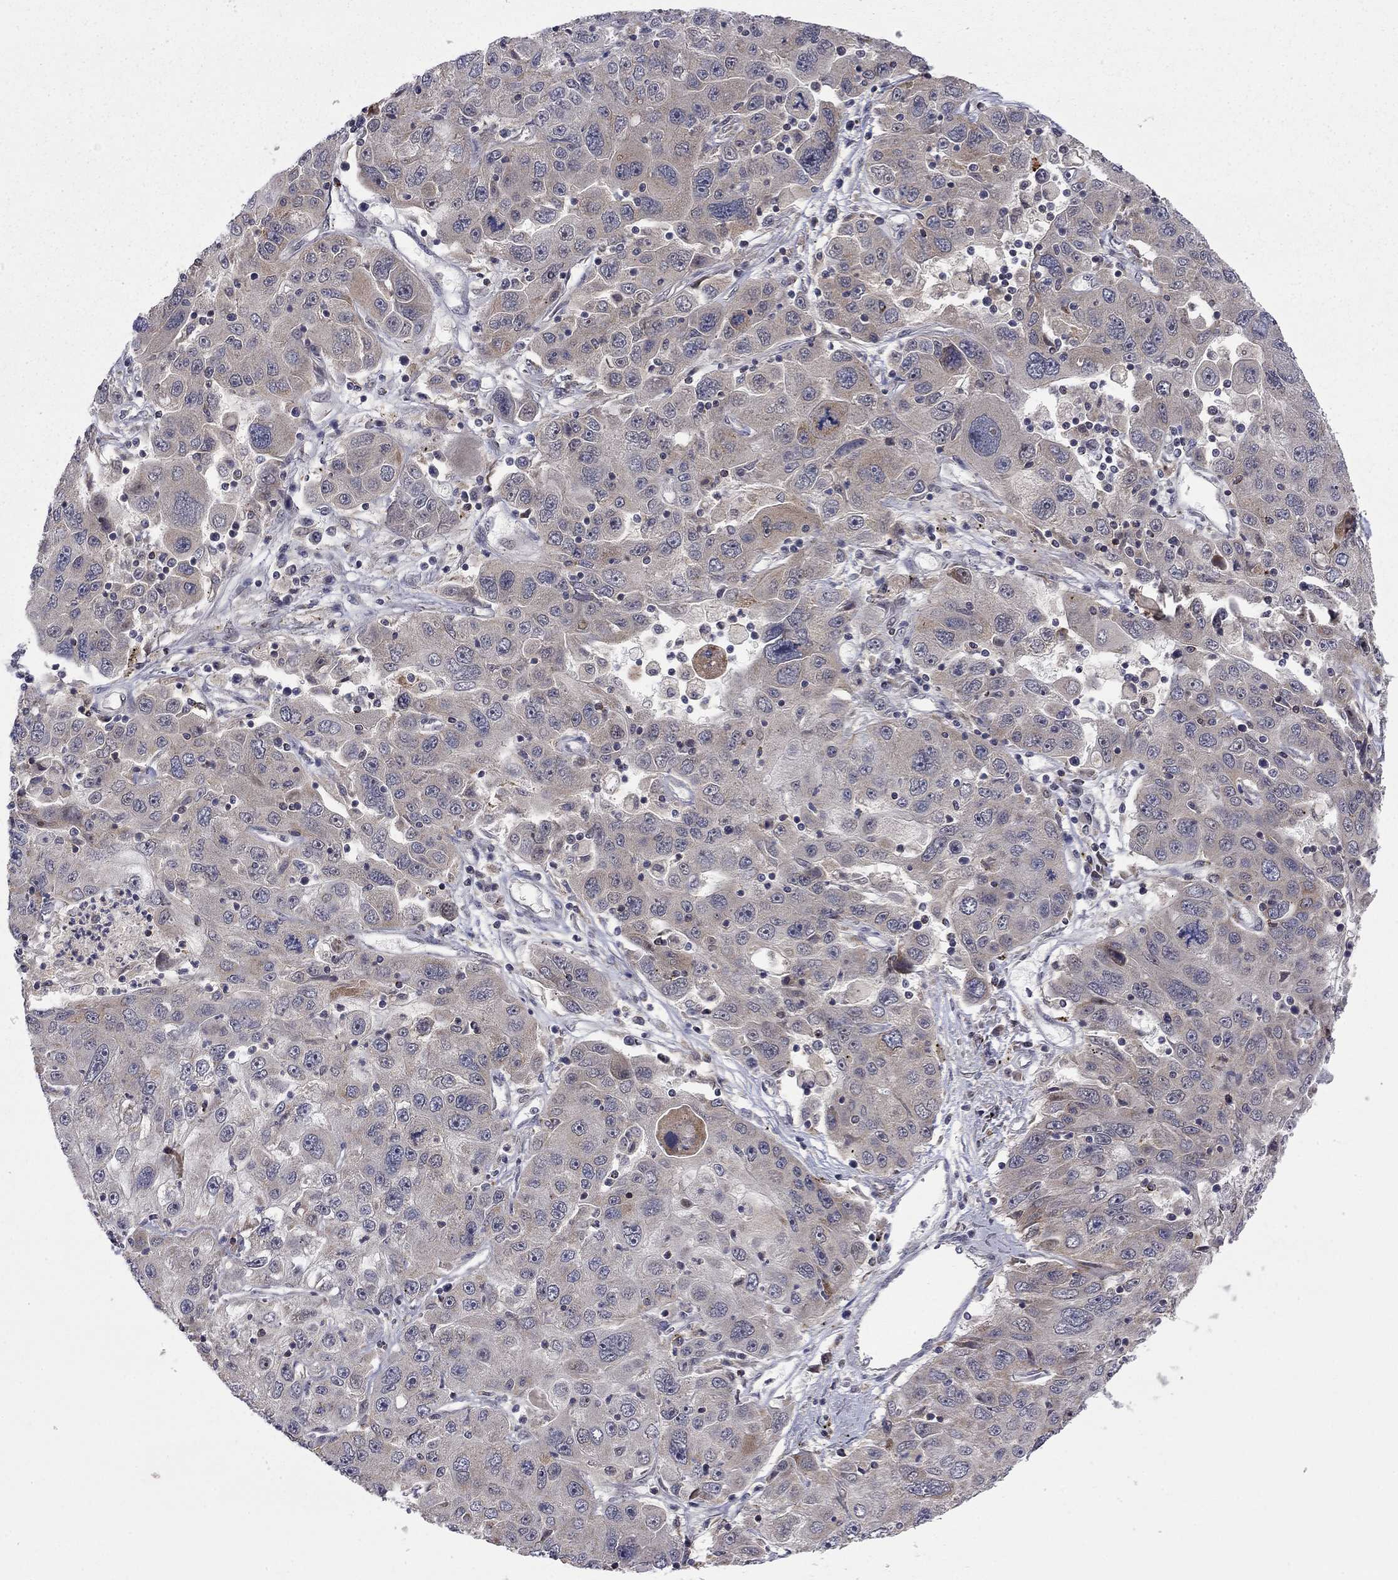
{"staining": {"intensity": "weak", "quantity": "<25%", "location": "cytoplasmic/membranous"}, "tissue": "stomach cancer", "cell_type": "Tumor cells", "image_type": "cancer", "snomed": [{"axis": "morphology", "description": "Adenocarcinoma, NOS"}, {"axis": "topography", "description": "Stomach"}], "caption": "Immunohistochemistry of human adenocarcinoma (stomach) displays no positivity in tumor cells. (DAB IHC with hematoxylin counter stain).", "gene": "IDS", "patient": {"sex": "male", "age": 56}}